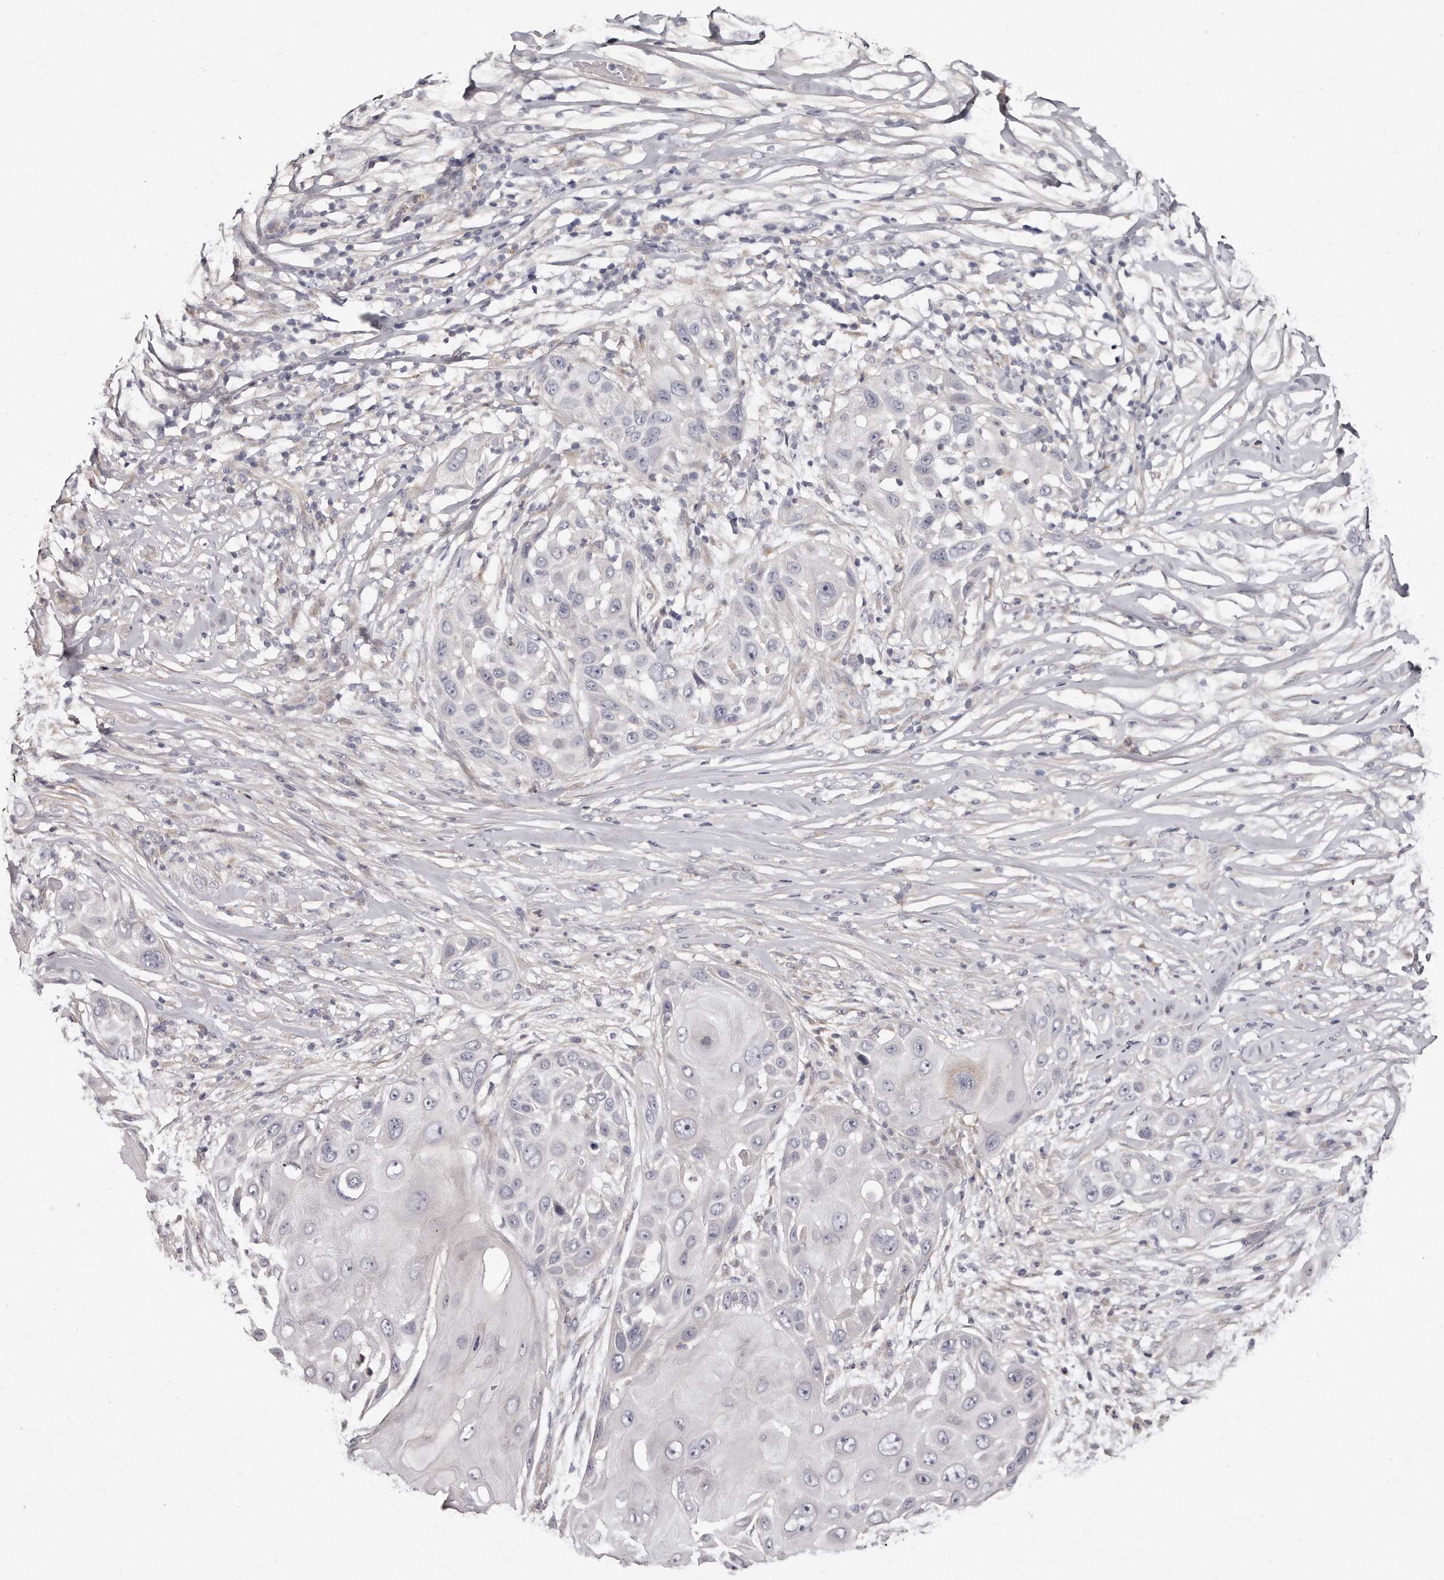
{"staining": {"intensity": "negative", "quantity": "none", "location": "none"}, "tissue": "skin cancer", "cell_type": "Tumor cells", "image_type": "cancer", "snomed": [{"axis": "morphology", "description": "Squamous cell carcinoma, NOS"}, {"axis": "topography", "description": "Skin"}], "caption": "Immunohistochemistry (IHC) histopathology image of neoplastic tissue: human skin cancer stained with DAB reveals no significant protein expression in tumor cells.", "gene": "TTLL4", "patient": {"sex": "female", "age": 44}}